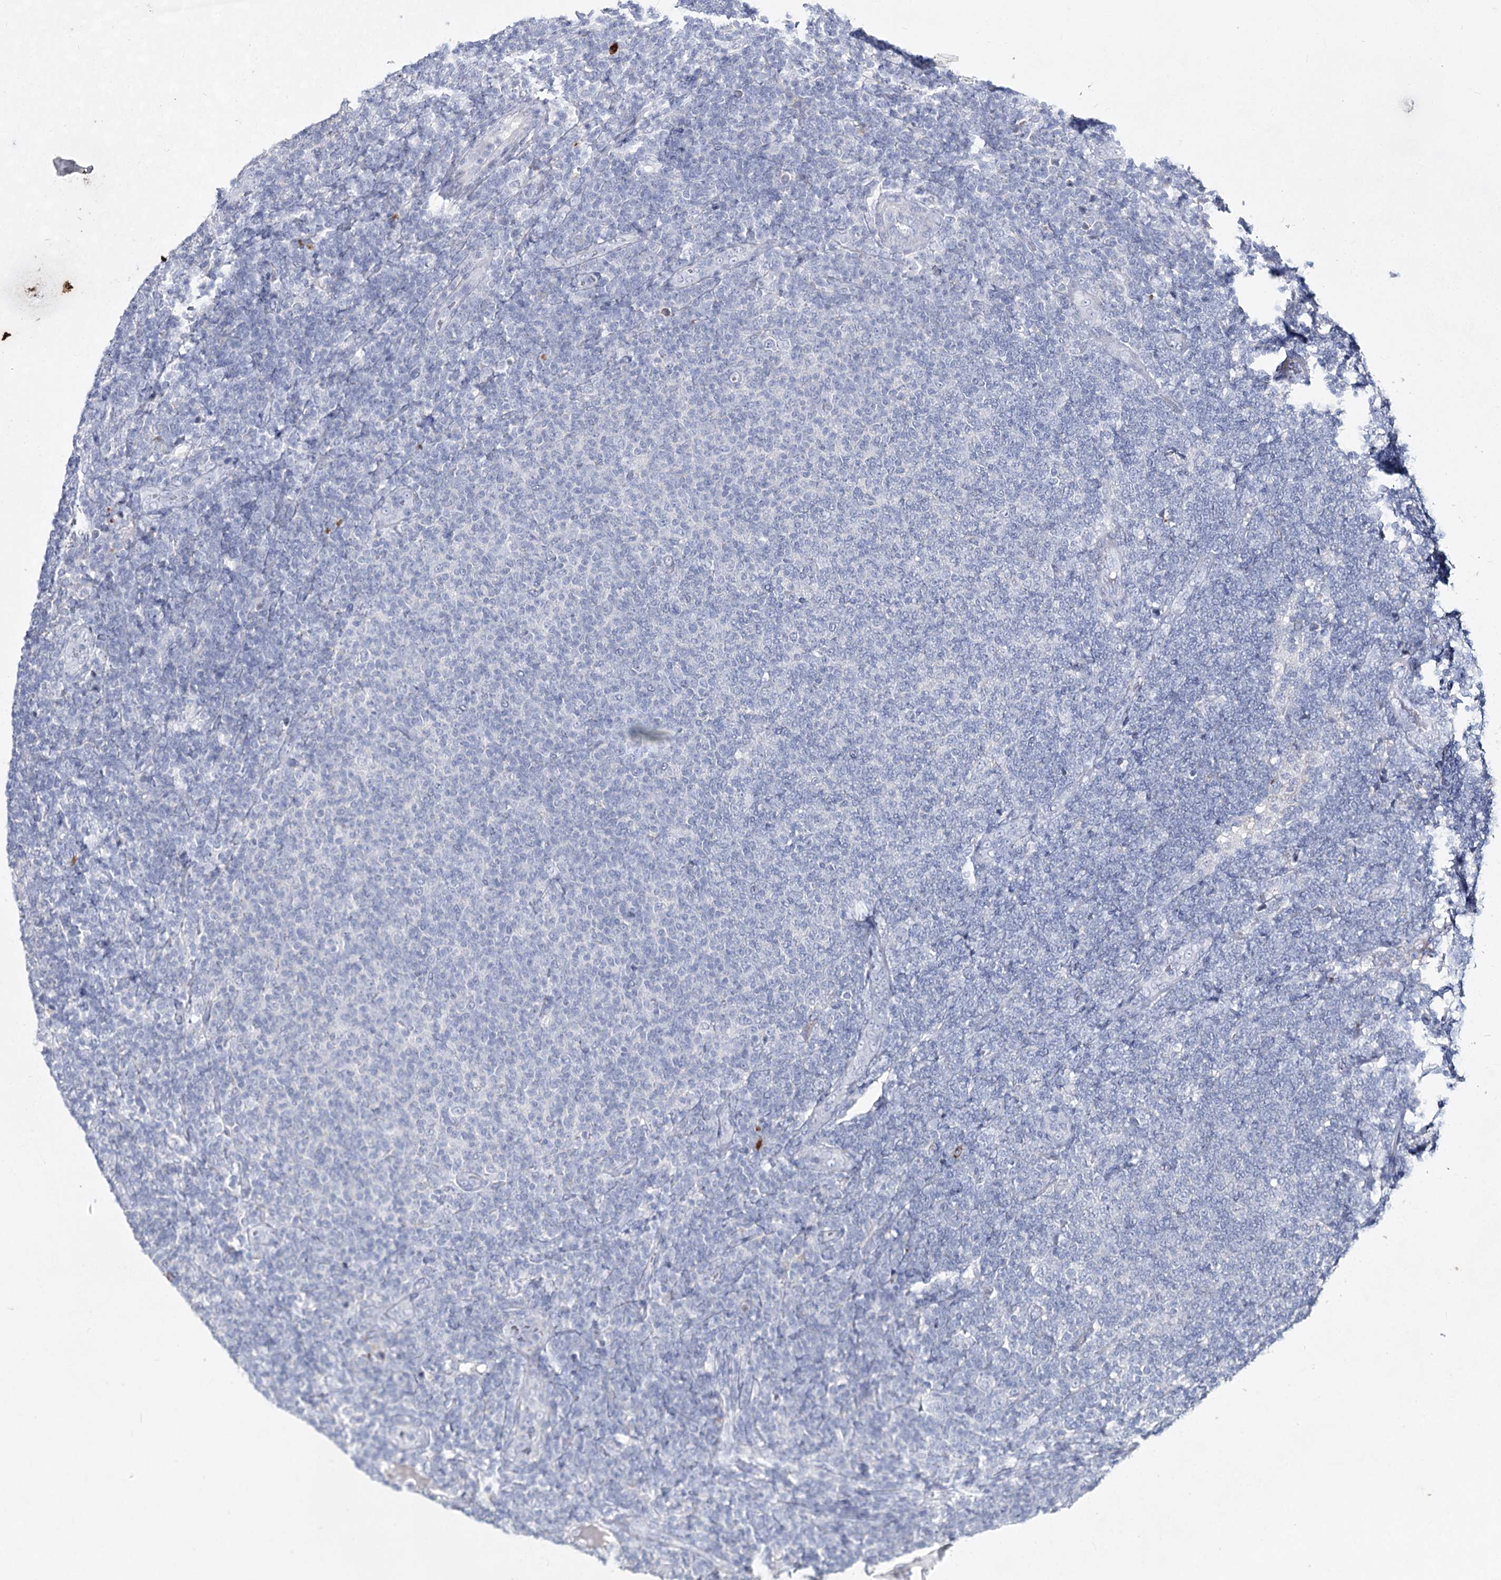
{"staining": {"intensity": "negative", "quantity": "none", "location": "none"}, "tissue": "lymphoma", "cell_type": "Tumor cells", "image_type": "cancer", "snomed": [{"axis": "morphology", "description": "Malignant lymphoma, non-Hodgkin's type, Low grade"}, {"axis": "topography", "description": "Lymph node"}], "caption": "This is a histopathology image of IHC staining of lymphoma, which shows no staining in tumor cells.", "gene": "CCDC73", "patient": {"sex": "male", "age": 66}}